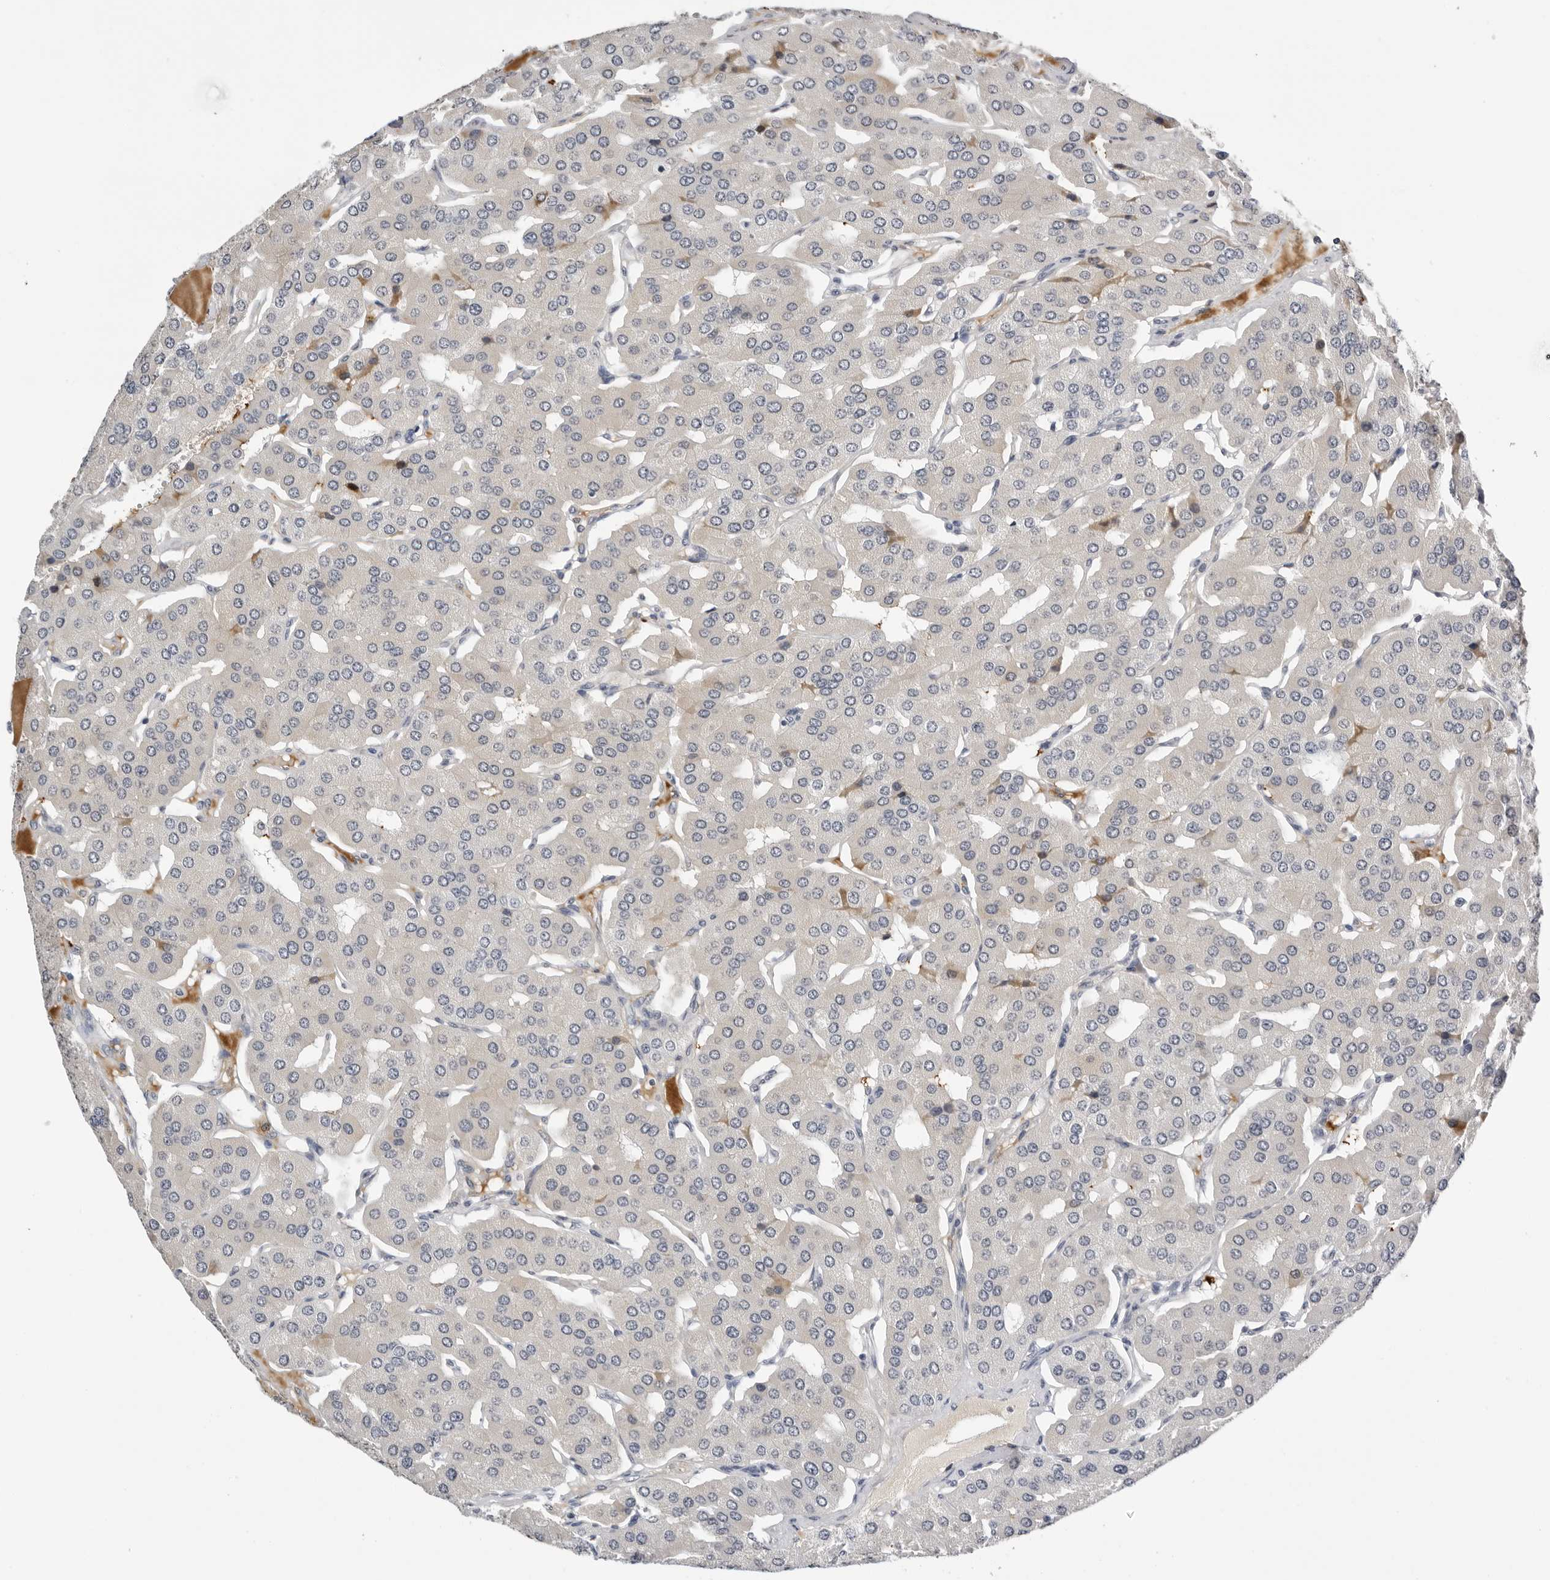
{"staining": {"intensity": "moderate", "quantity": "<25%", "location": "cytoplasmic/membranous,nuclear"}, "tissue": "parathyroid gland", "cell_type": "Glandular cells", "image_type": "normal", "snomed": [{"axis": "morphology", "description": "Normal tissue, NOS"}, {"axis": "morphology", "description": "Adenoma, NOS"}, {"axis": "topography", "description": "Parathyroid gland"}], "caption": "Parathyroid gland stained with immunohistochemistry displays moderate cytoplasmic/membranous,nuclear expression in about <25% of glandular cells.", "gene": "ZNF502", "patient": {"sex": "female", "age": 86}}